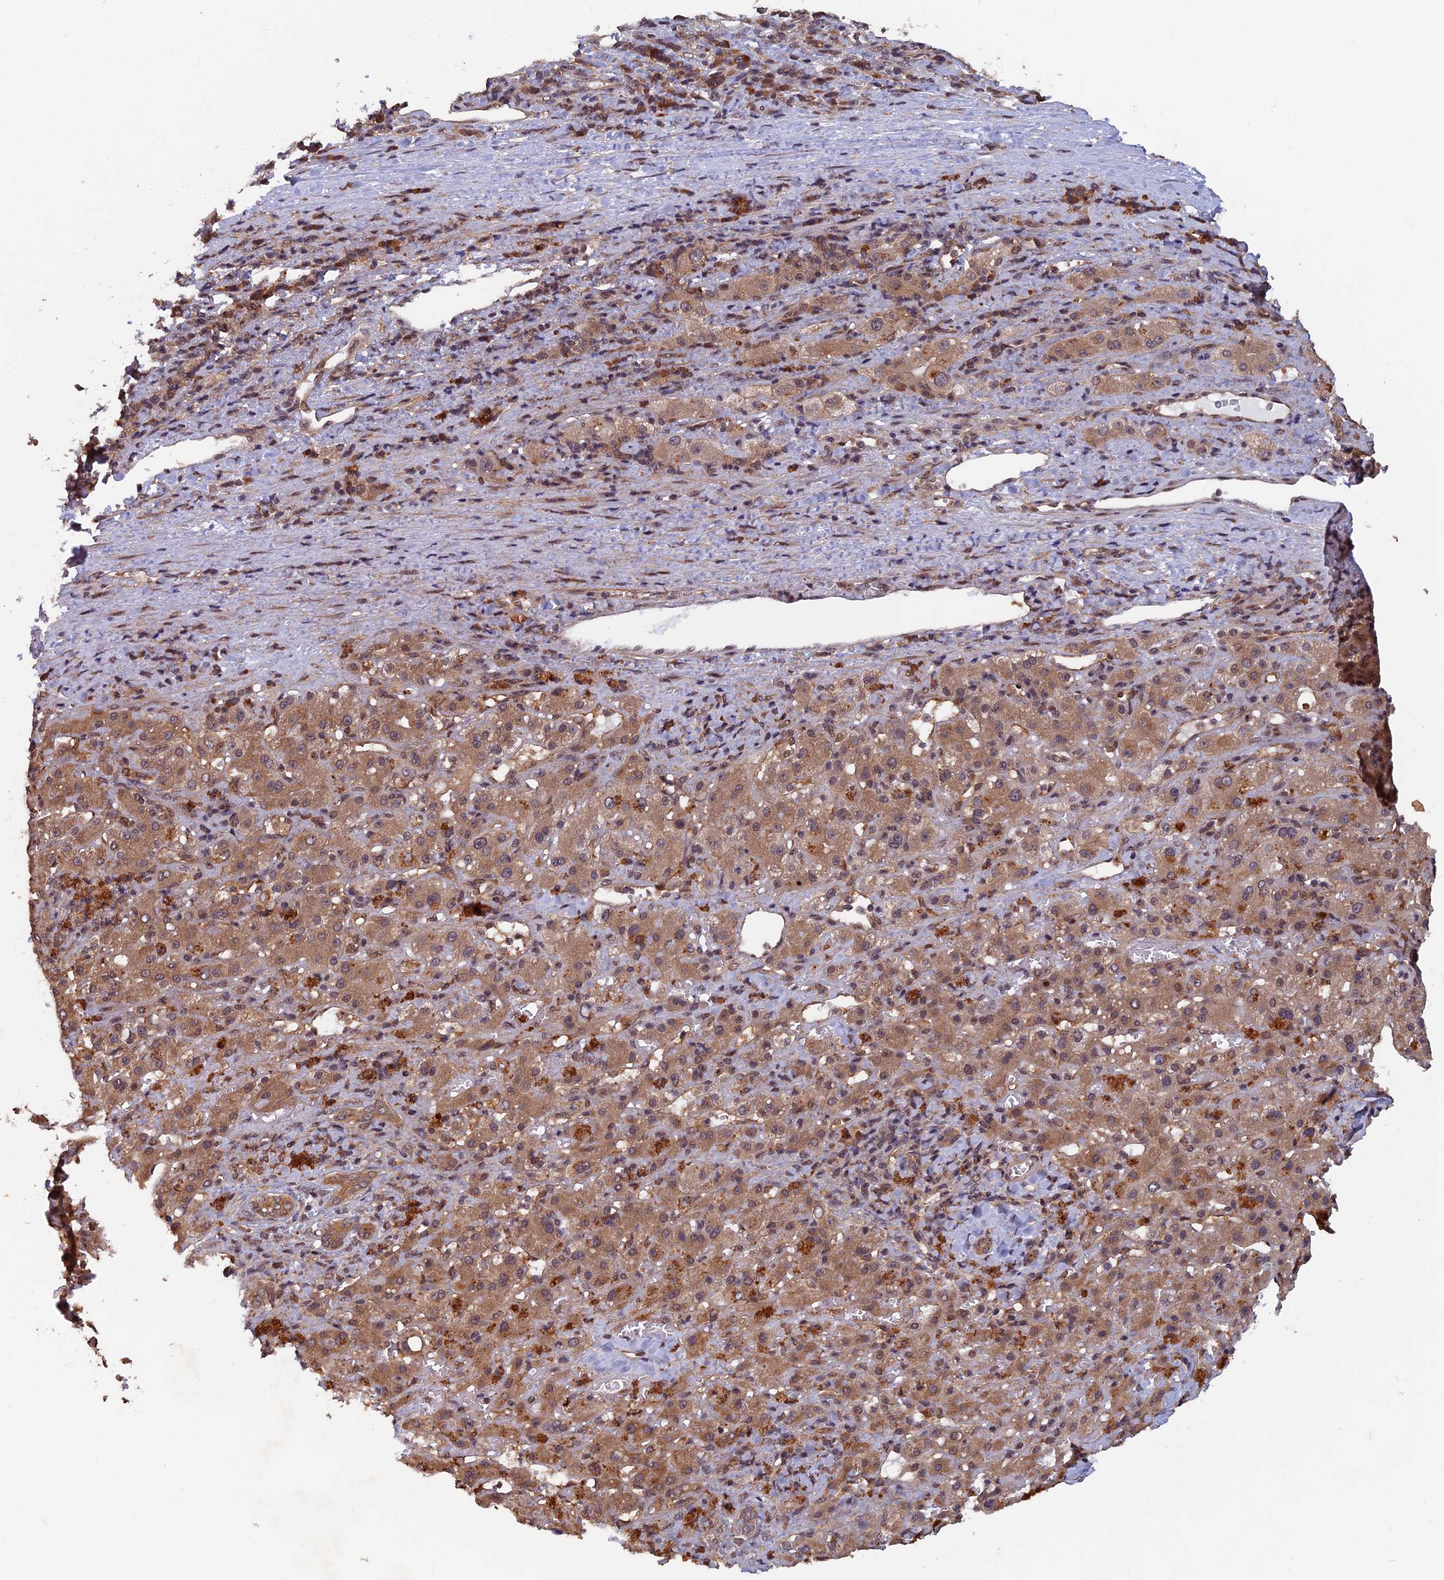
{"staining": {"intensity": "weak", "quantity": "<25%", "location": "cytoplasmic/membranous"}, "tissue": "liver cancer", "cell_type": "Tumor cells", "image_type": "cancer", "snomed": [{"axis": "morphology", "description": "Carcinoma, Hepatocellular, NOS"}, {"axis": "topography", "description": "Liver"}], "caption": "The photomicrograph shows no significant expression in tumor cells of liver hepatocellular carcinoma.", "gene": "FAM53C", "patient": {"sex": "female", "age": 58}}